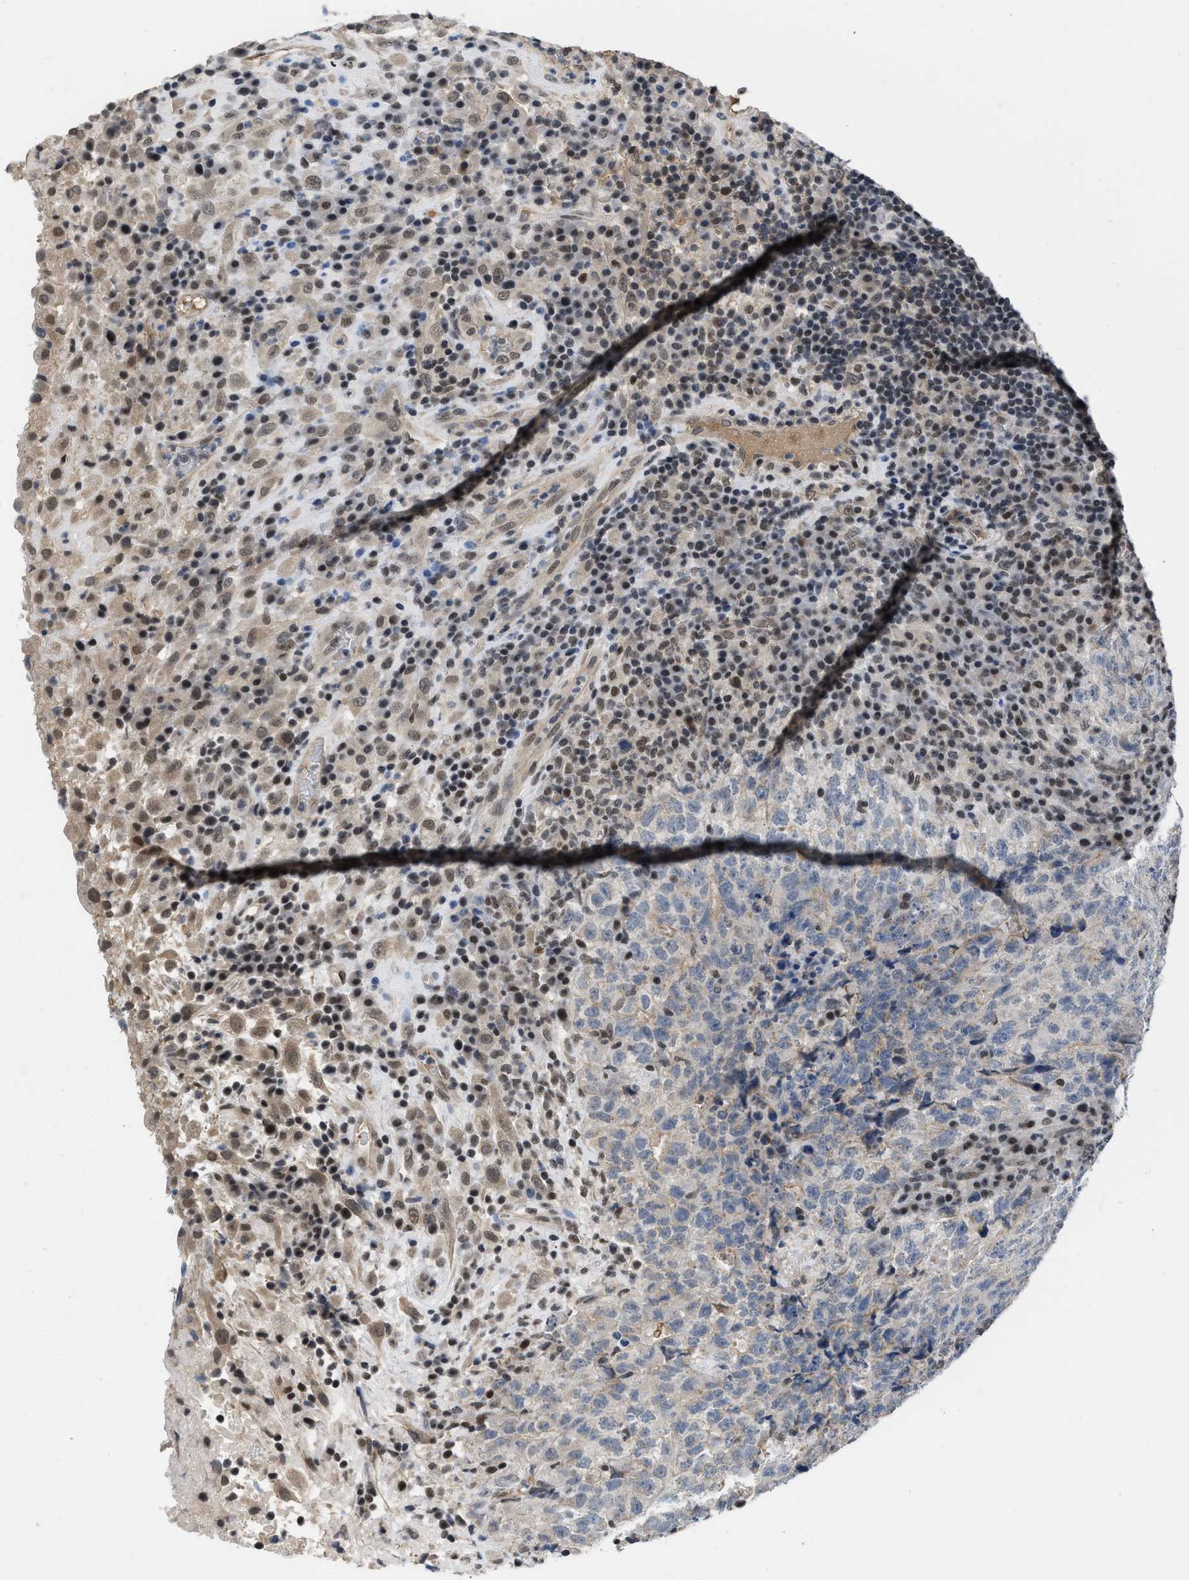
{"staining": {"intensity": "negative", "quantity": "none", "location": "none"}, "tissue": "testis cancer", "cell_type": "Tumor cells", "image_type": "cancer", "snomed": [{"axis": "morphology", "description": "Necrosis, NOS"}, {"axis": "morphology", "description": "Carcinoma, Embryonal, NOS"}, {"axis": "topography", "description": "Testis"}], "caption": "Embryonal carcinoma (testis) was stained to show a protein in brown. There is no significant positivity in tumor cells.", "gene": "TERF2IP", "patient": {"sex": "male", "age": 19}}